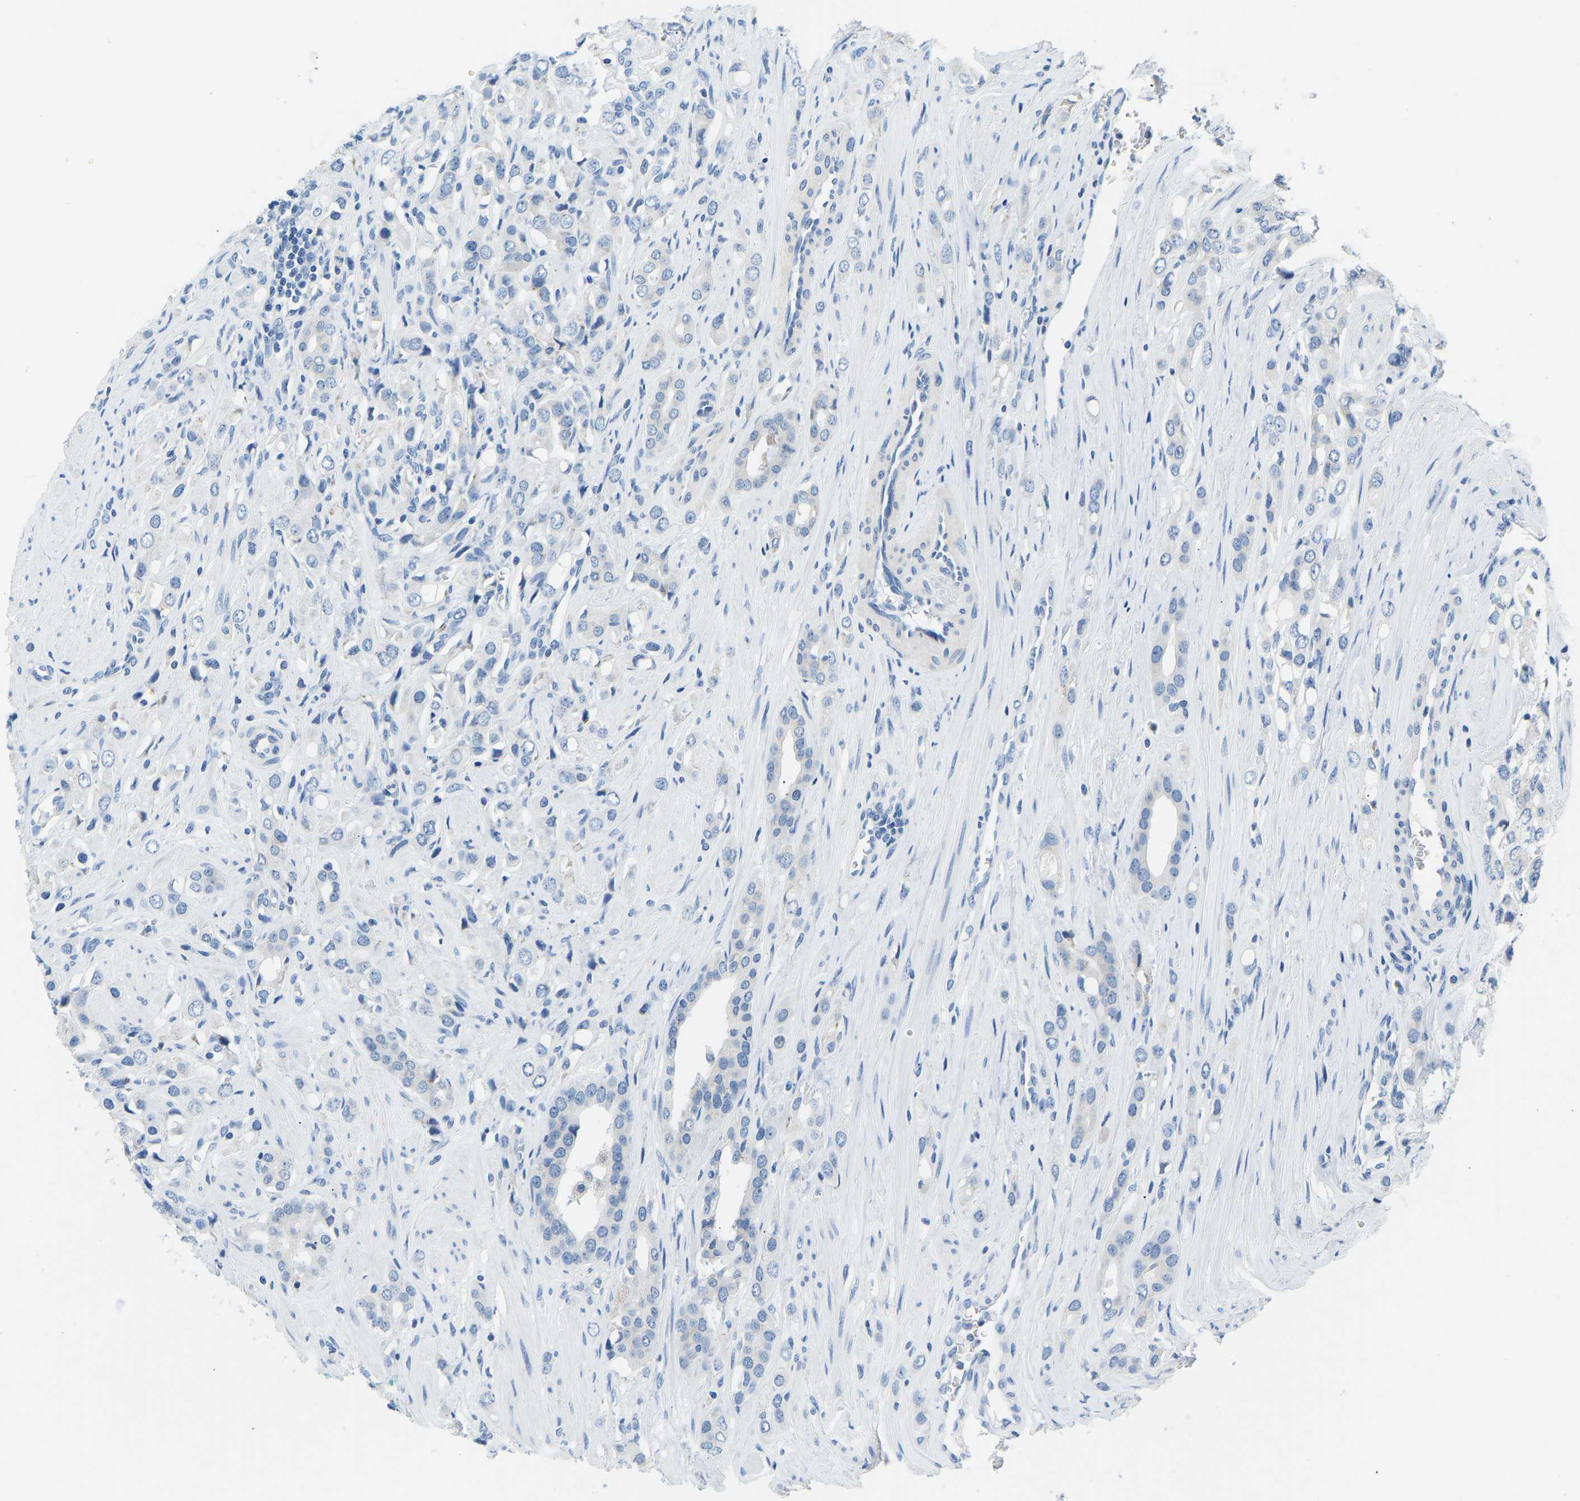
{"staining": {"intensity": "negative", "quantity": "none", "location": "none"}, "tissue": "prostate cancer", "cell_type": "Tumor cells", "image_type": "cancer", "snomed": [{"axis": "morphology", "description": "Adenocarcinoma, High grade"}, {"axis": "topography", "description": "Prostate"}], "caption": "The histopathology image reveals no staining of tumor cells in prostate cancer.", "gene": "VRK1", "patient": {"sex": "male", "age": 52}}